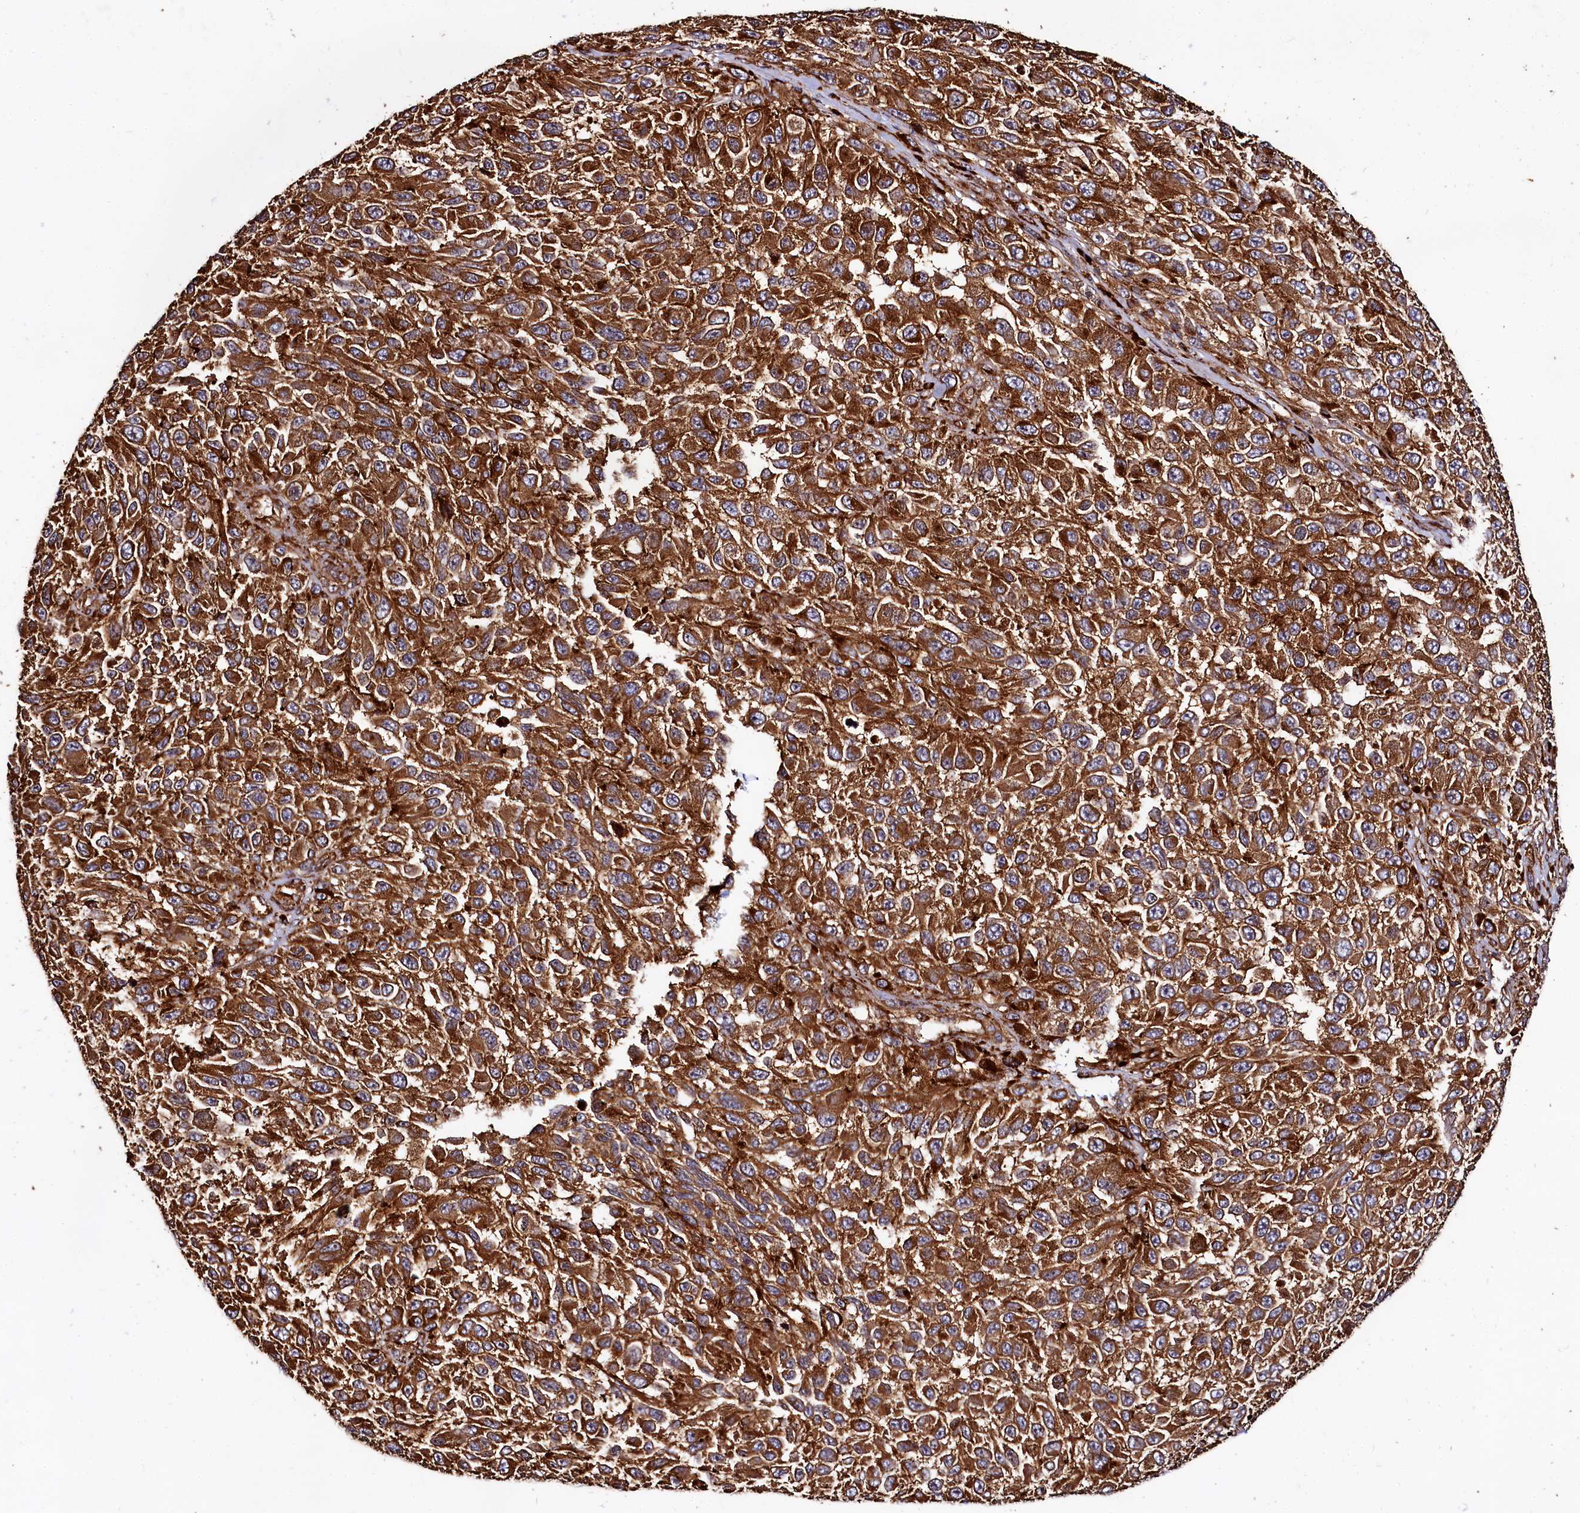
{"staining": {"intensity": "strong", "quantity": ">75%", "location": "cytoplasmic/membranous"}, "tissue": "melanoma", "cell_type": "Tumor cells", "image_type": "cancer", "snomed": [{"axis": "morphology", "description": "Normal tissue, NOS"}, {"axis": "morphology", "description": "Malignant melanoma, NOS"}, {"axis": "topography", "description": "Skin"}], "caption": "Malignant melanoma tissue reveals strong cytoplasmic/membranous positivity in approximately >75% of tumor cells", "gene": "WDR73", "patient": {"sex": "female", "age": 96}}